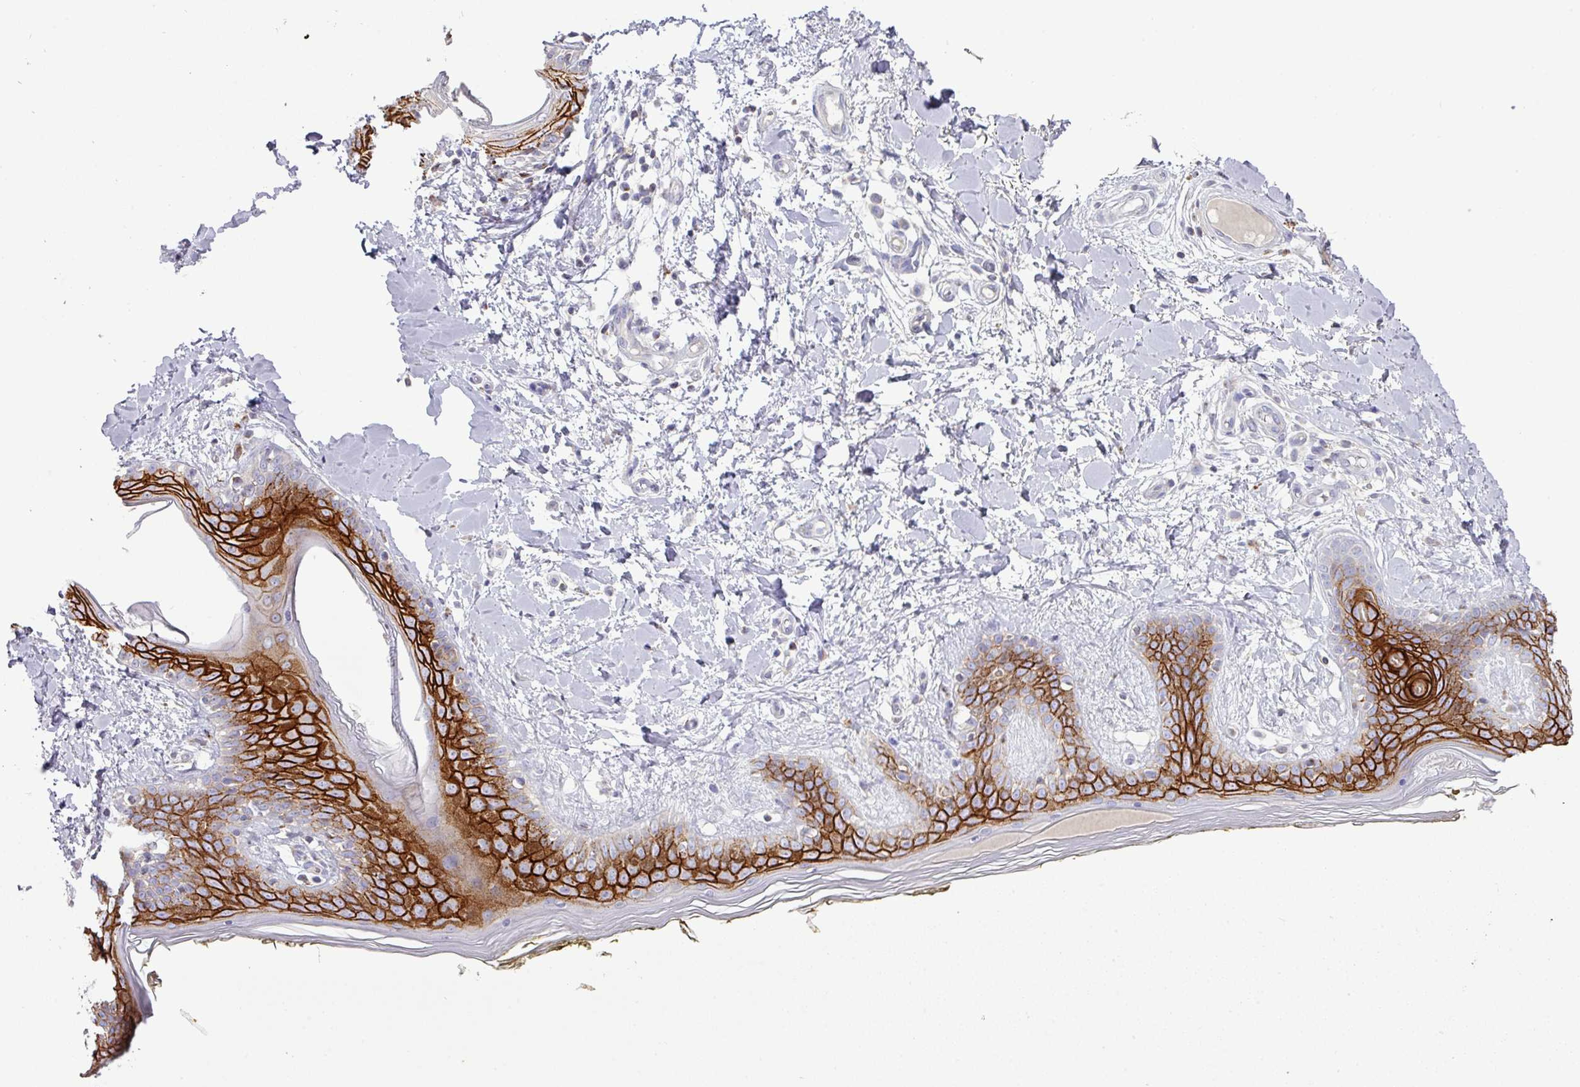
{"staining": {"intensity": "negative", "quantity": "none", "location": "none"}, "tissue": "skin", "cell_type": "Fibroblasts", "image_type": "normal", "snomed": [{"axis": "morphology", "description": "Normal tissue, NOS"}, {"axis": "topography", "description": "Skin"}], "caption": "Immunohistochemical staining of benign human skin reveals no significant positivity in fibroblasts. (Stains: DAB (3,3'-diaminobenzidine) immunohistochemistry with hematoxylin counter stain, Microscopy: brightfield microscopy at high magnification).", "gene": "TRAPPC1", "patient": {"sex": "female", "age": 34}}